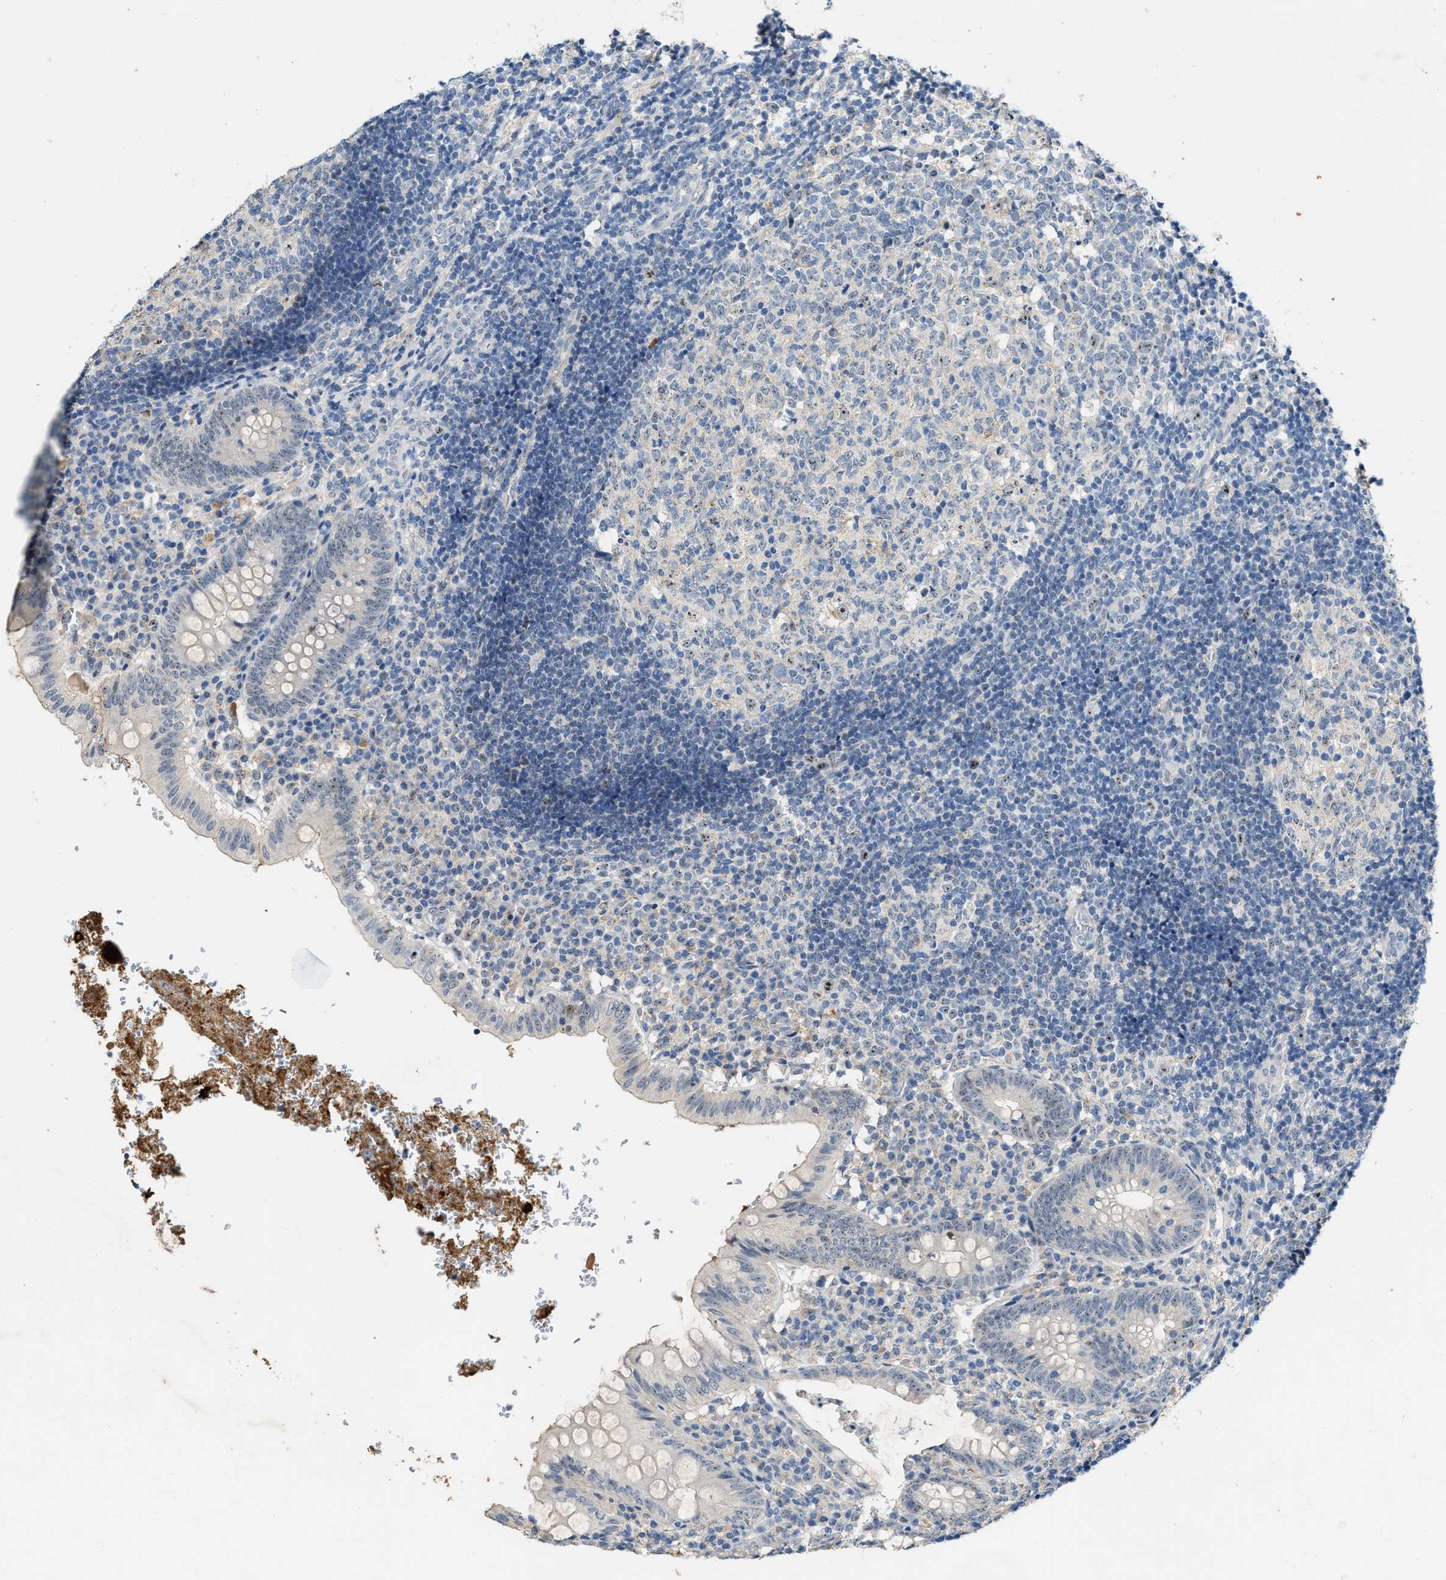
{"staining": {"intensity": "moderate", "quantity": "<25%", "location": "nuclear"}, "tissue": "appendix", "cell_type": "Glandular cells", "image_type": "normal", "snomed": [{"axis": "morphology", "description": "Normal tissue, NOS"}, {"axis": "topography", "description": "Appendix"}], "caption": "Immunohistochemistry of unremarkable appendix demonstrates low levels of moderate nuclear positivity in approximately <25% of glandular cells. (DAB (3,3'-diaminobenzidine) IHC, brown staining for protein, blue staining for nuclei).", "gene": "ZNF783", "patient": {"sex": "male", "age": 8}}